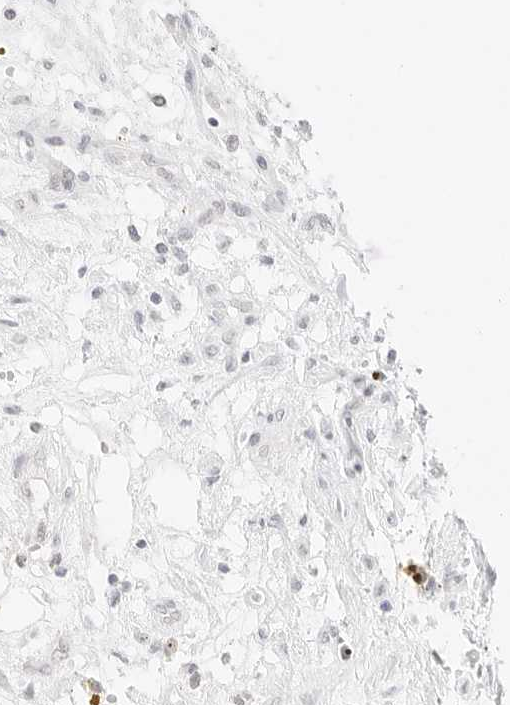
{"staining": {"intensity": "negative", "quantity": "none", "location": "none"}, "tissue": "renal cancer", "cell_type": "Tumor cells", "image_type": "cancer", "snomed": [{"axis": "morphology", "description": "Adenocarcinoma, NOS"}, {"axis": "topography", "description": "Kidney"}], "caption": "IHC image of neoplastic tissue: renal cancer (adenocarcinoma) stained with DAB (3,3'-diaminobenzidine) reveals no significant protein positivity in tumor cells.", "gene": "ITGA6", "patient": {"sex": "female", "age": 57}}